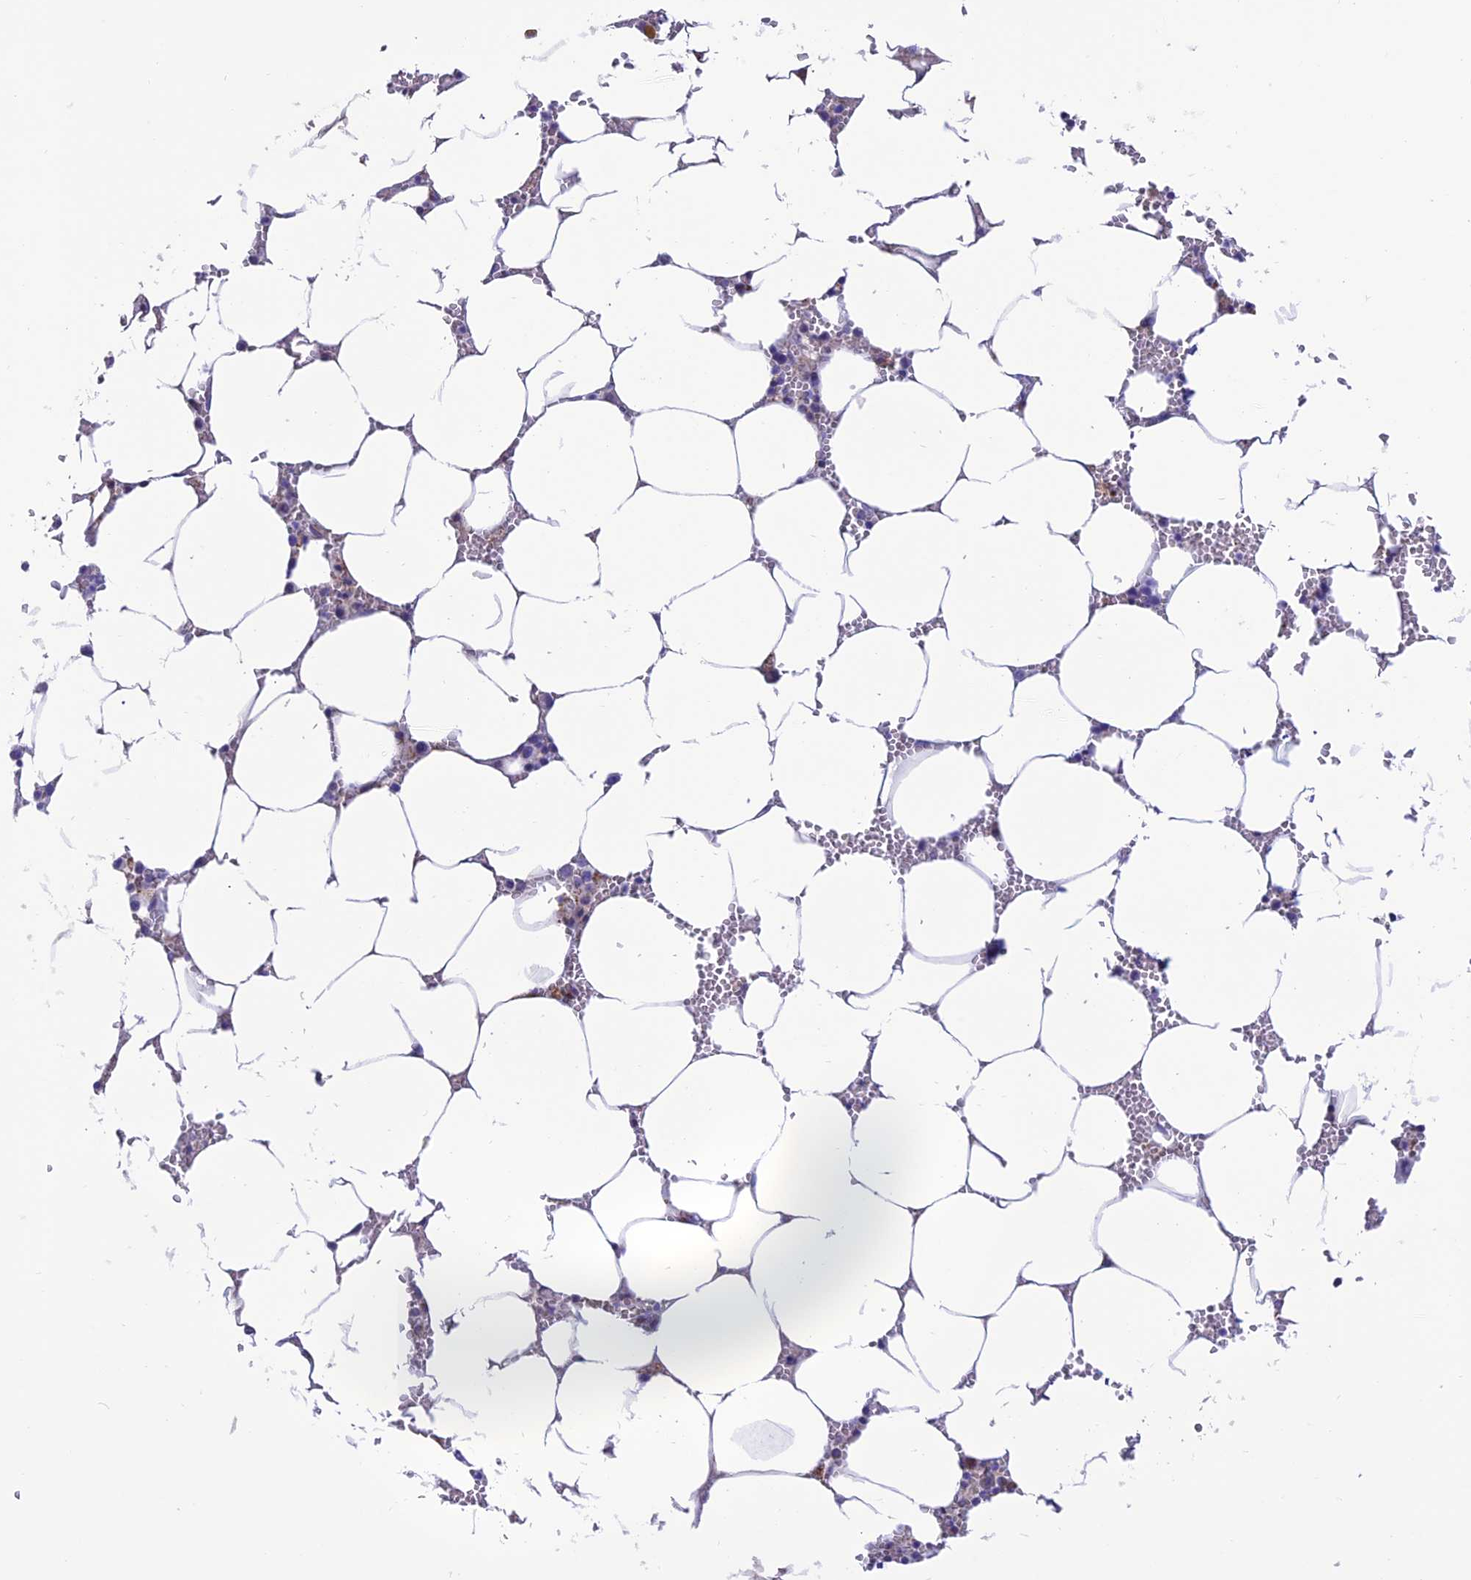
{"staining": {"intensity": "weak", "quantity": "<25%", "location": "nuclear"}, "tissue": "bone marrow", "cell_type": "Hematopoietic cells", "image_type": "normal", "snomed": [{"axis": "morphology", "description": "Normal tissue, NOS"}, {"axis": "topography", "description": "Bone marrow"}], "caption": "Immunohistochemical staining of benign human bone marrow demonstrates no significant positivity in hematopoietic cells.", "gene": "SLC10A1", "patient": {"sex": "male", "age": 70}}